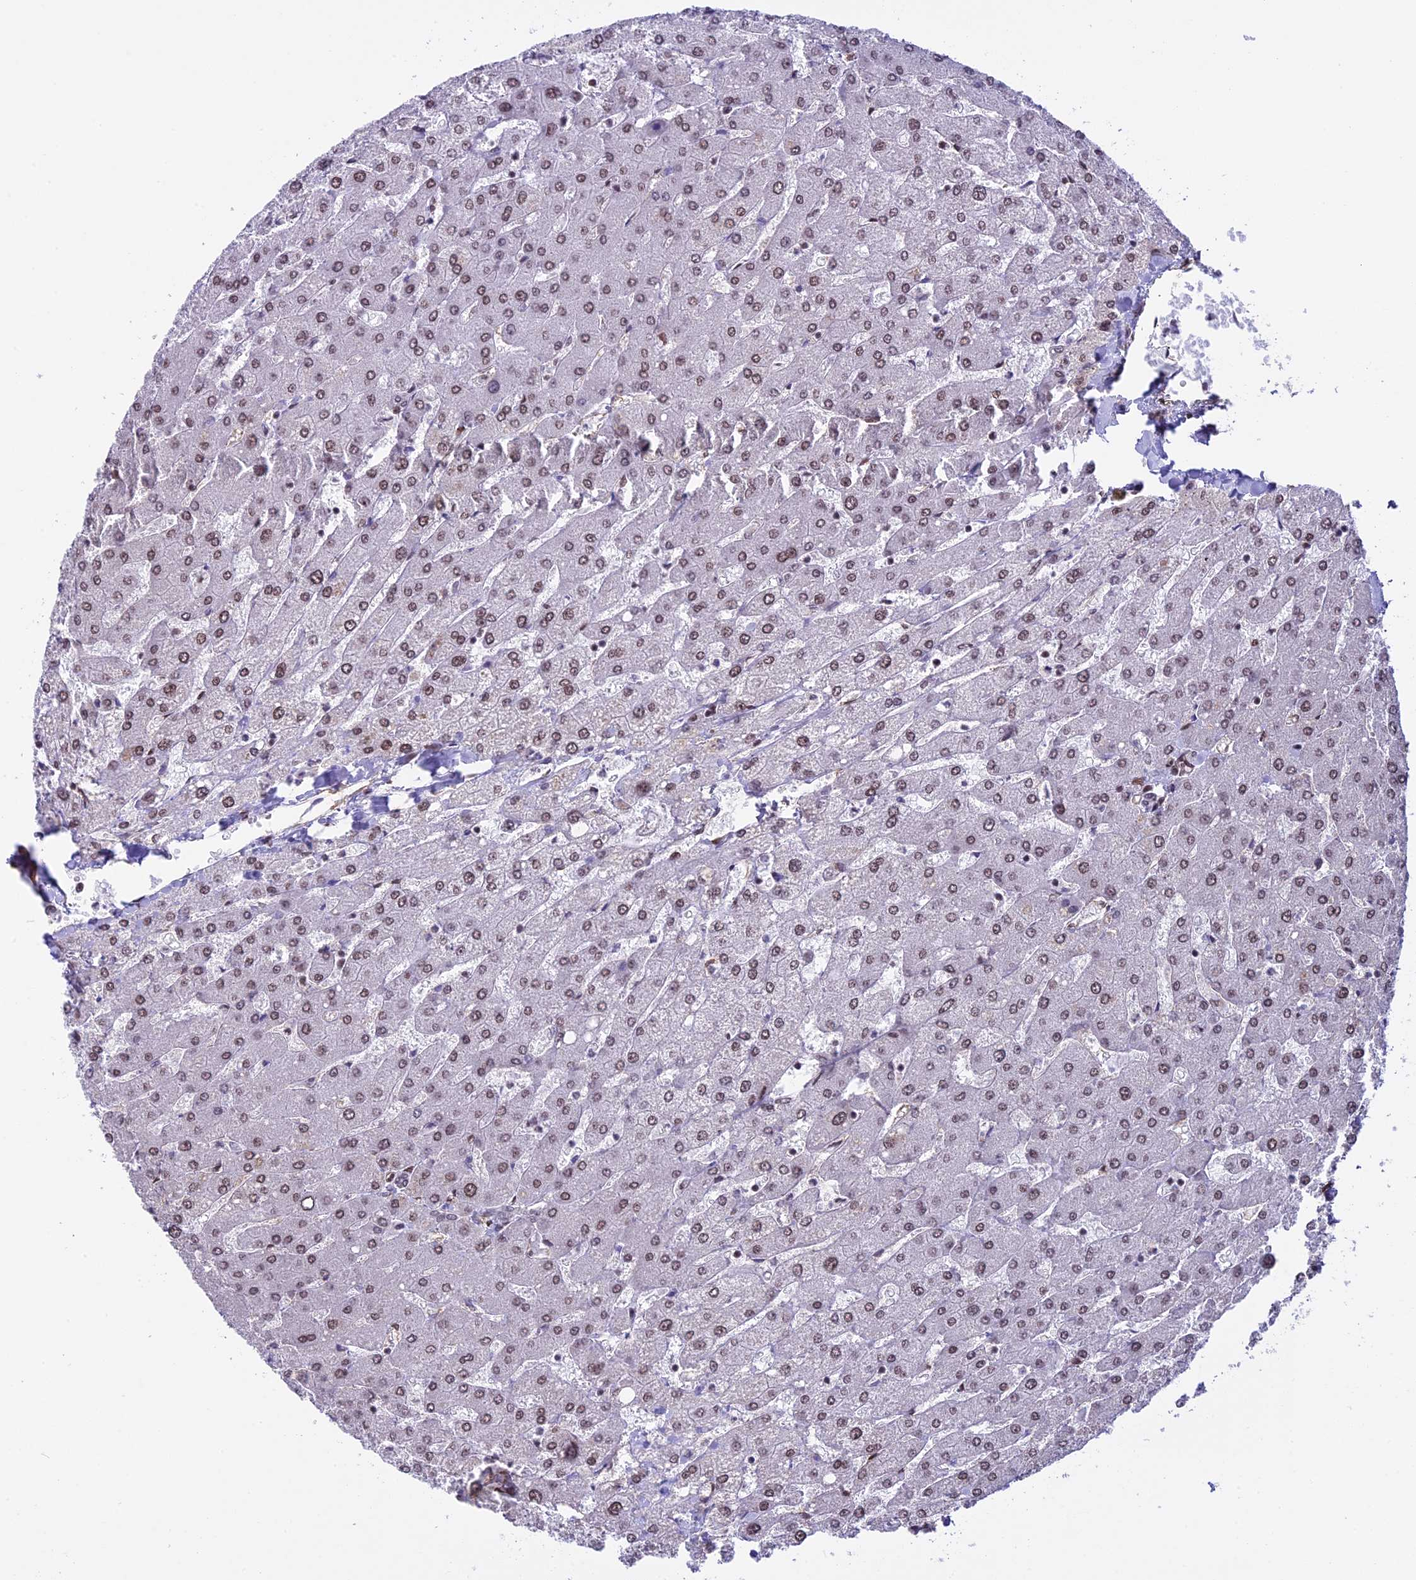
{"staining": {"intensity": "weak", "quantity": "<25%", "location": "nuclear"}, "tissue": "liver", "cell_type": "Cholangiocytes", "image_type": "normal", "snomed": [{"axis": "morphology", "description": "Normal tissue, NOS"}, {"axis": "topography", "description": "Liver"}], "caption": "DAB (3,3'-diaminobenzidine) immunohistochemical staining of normal human liver demonstrates no significant positivity in cholangiocytes. (Stains: DAB immunohistochemistry (IHC) with hematoxylin counter stain, Microscopy: brightfield microscopy at high magnification).", "gene": "MPHOSPH8", "patient": {"sex": "male", "age": 55}}